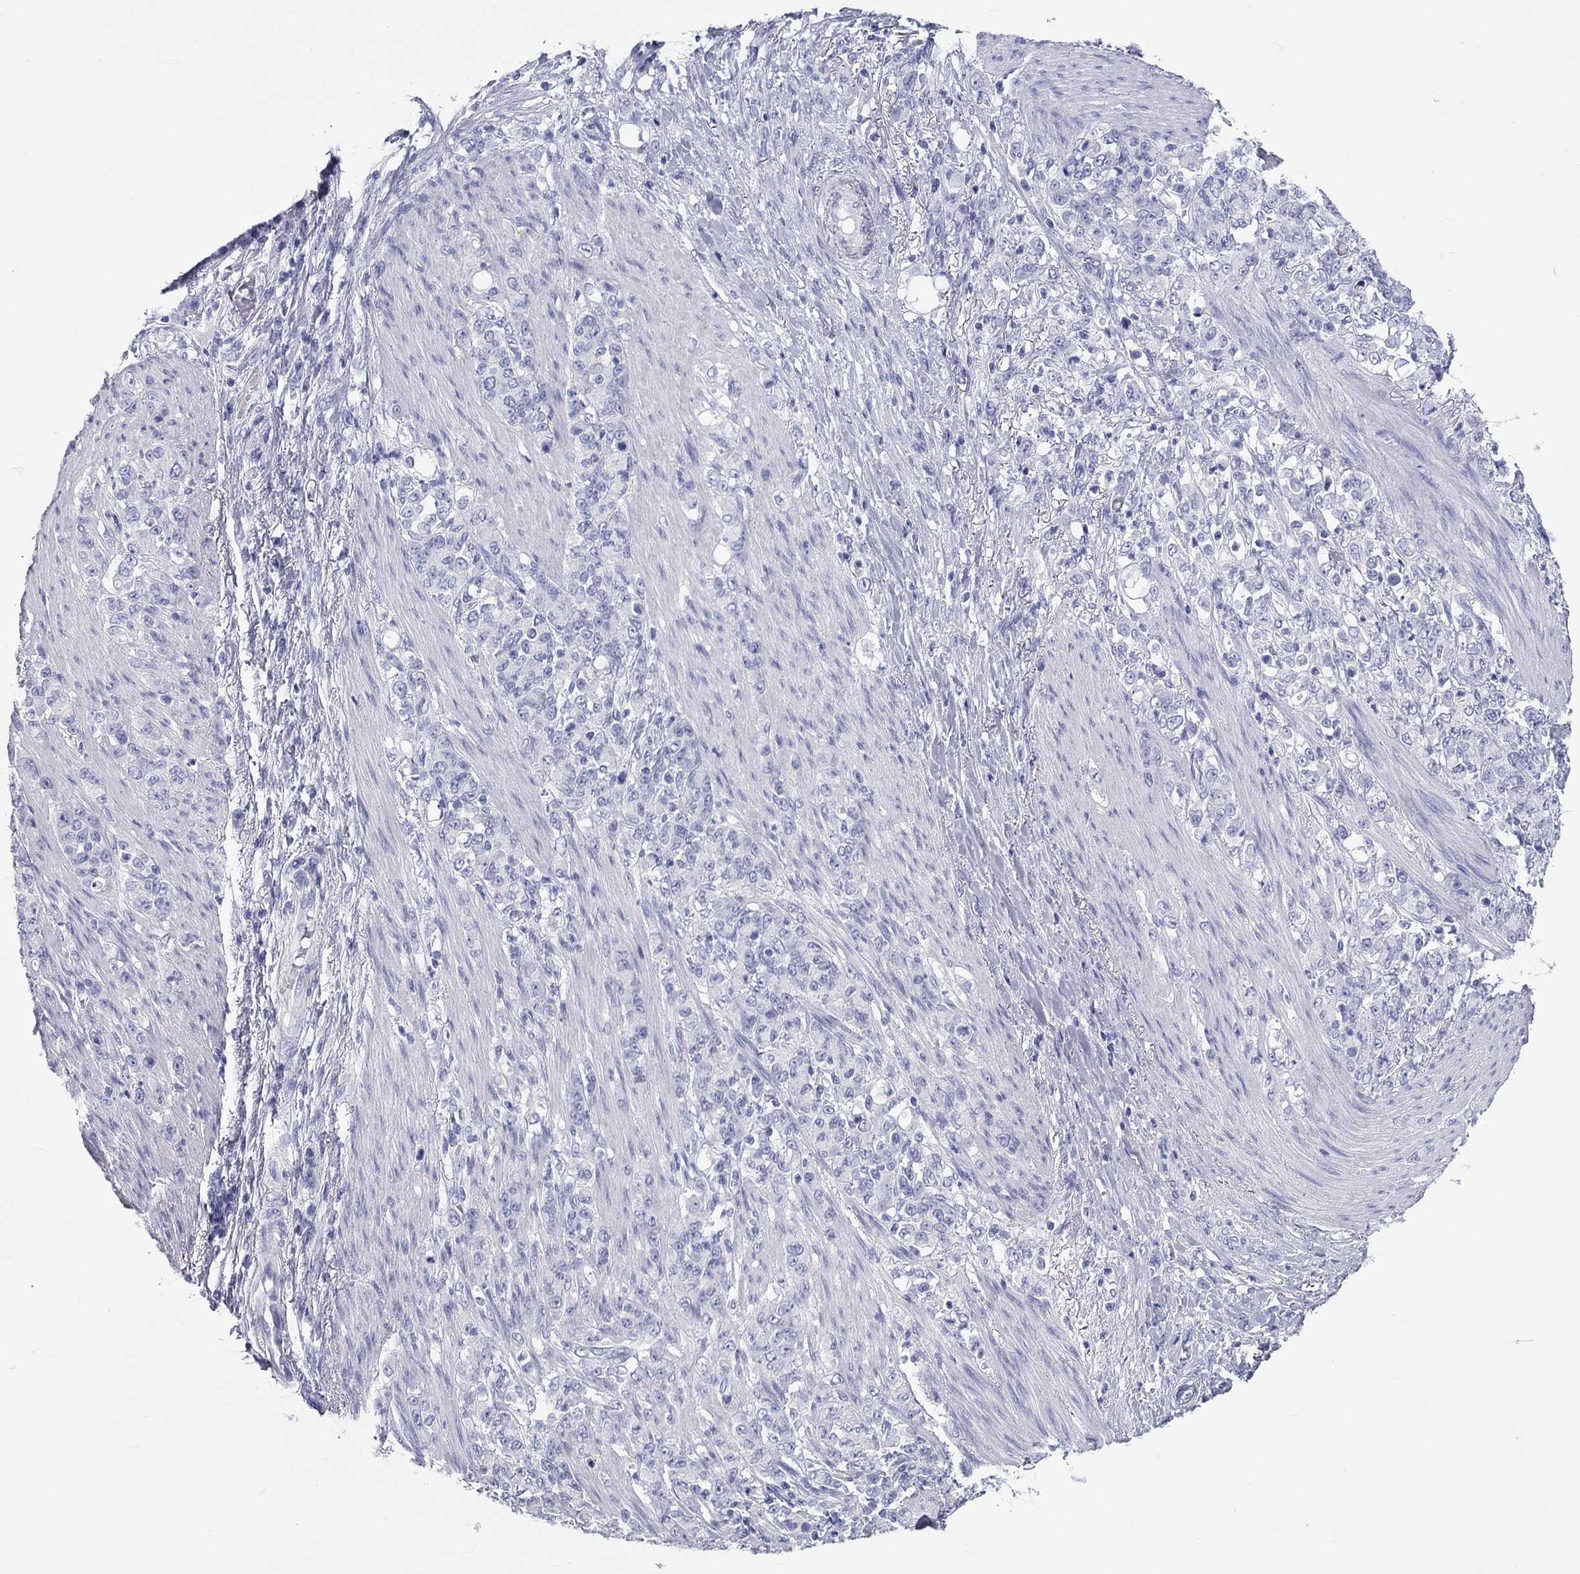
{"staining": {"intensity": "negative", "quantity": "none", "location": "none"}, "tissue": "stomach cancer", "cell_type": "Tumor cells", "image_type": "cancer", "snomed": [{"axis": "morphology", "description": "Adenocarcinoma, NOS"}, {"axis": "topography", "description": "Stomach"}], "caption": "This image is of adenocarcinoma (stomach) stained with IHC to label a protein in brown with the nuclei are counter-stained blue. There is no expression in tumor cells.", "gene": "DNALI1", "patient": {"sex": "female", "age": 79}}